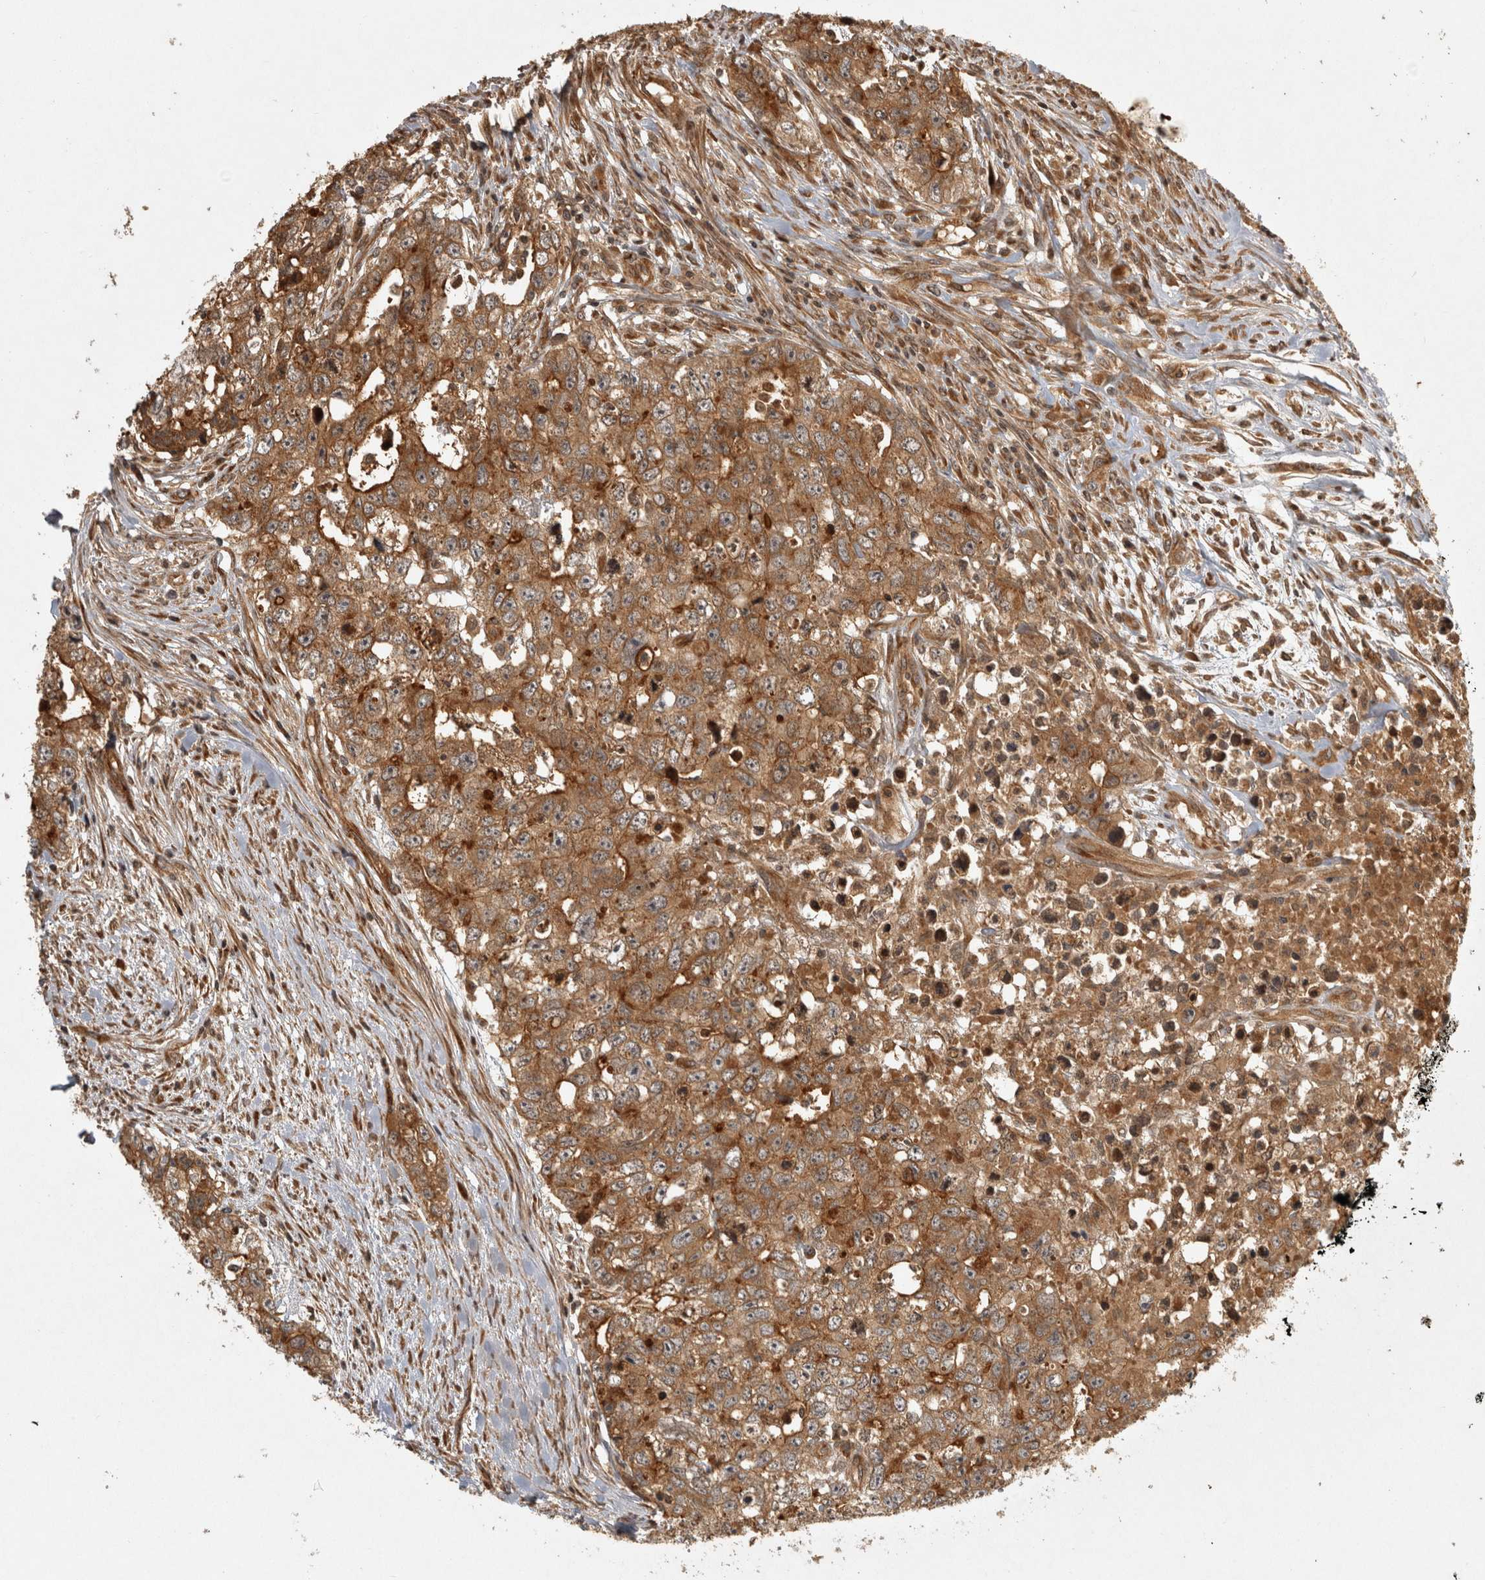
{"staining": {"intensity": "moderate", "quantity": ">75%", "location": "cytoplasmic/membranous"}, "tissue": "testis cancer", "cell_type": "Tumor cells", "image_type": "cancer", "snomed": [{"axis": "morphology", "description": "Carcinoma, Embryonal, NOS"}, {"axis": "topography", "description": "Testis"}], "caption": "A high-resolution histopathology image shows IHC staining of embryonal carcinoma (testis), which exhibits moderate cytoplasmic/membranous expression in about >75% of tumor cells. (IHC, brightfield microscopy, high magnification).", "gene": "CAMSAP2", "patient": {"sex": "male", "age": 28}}